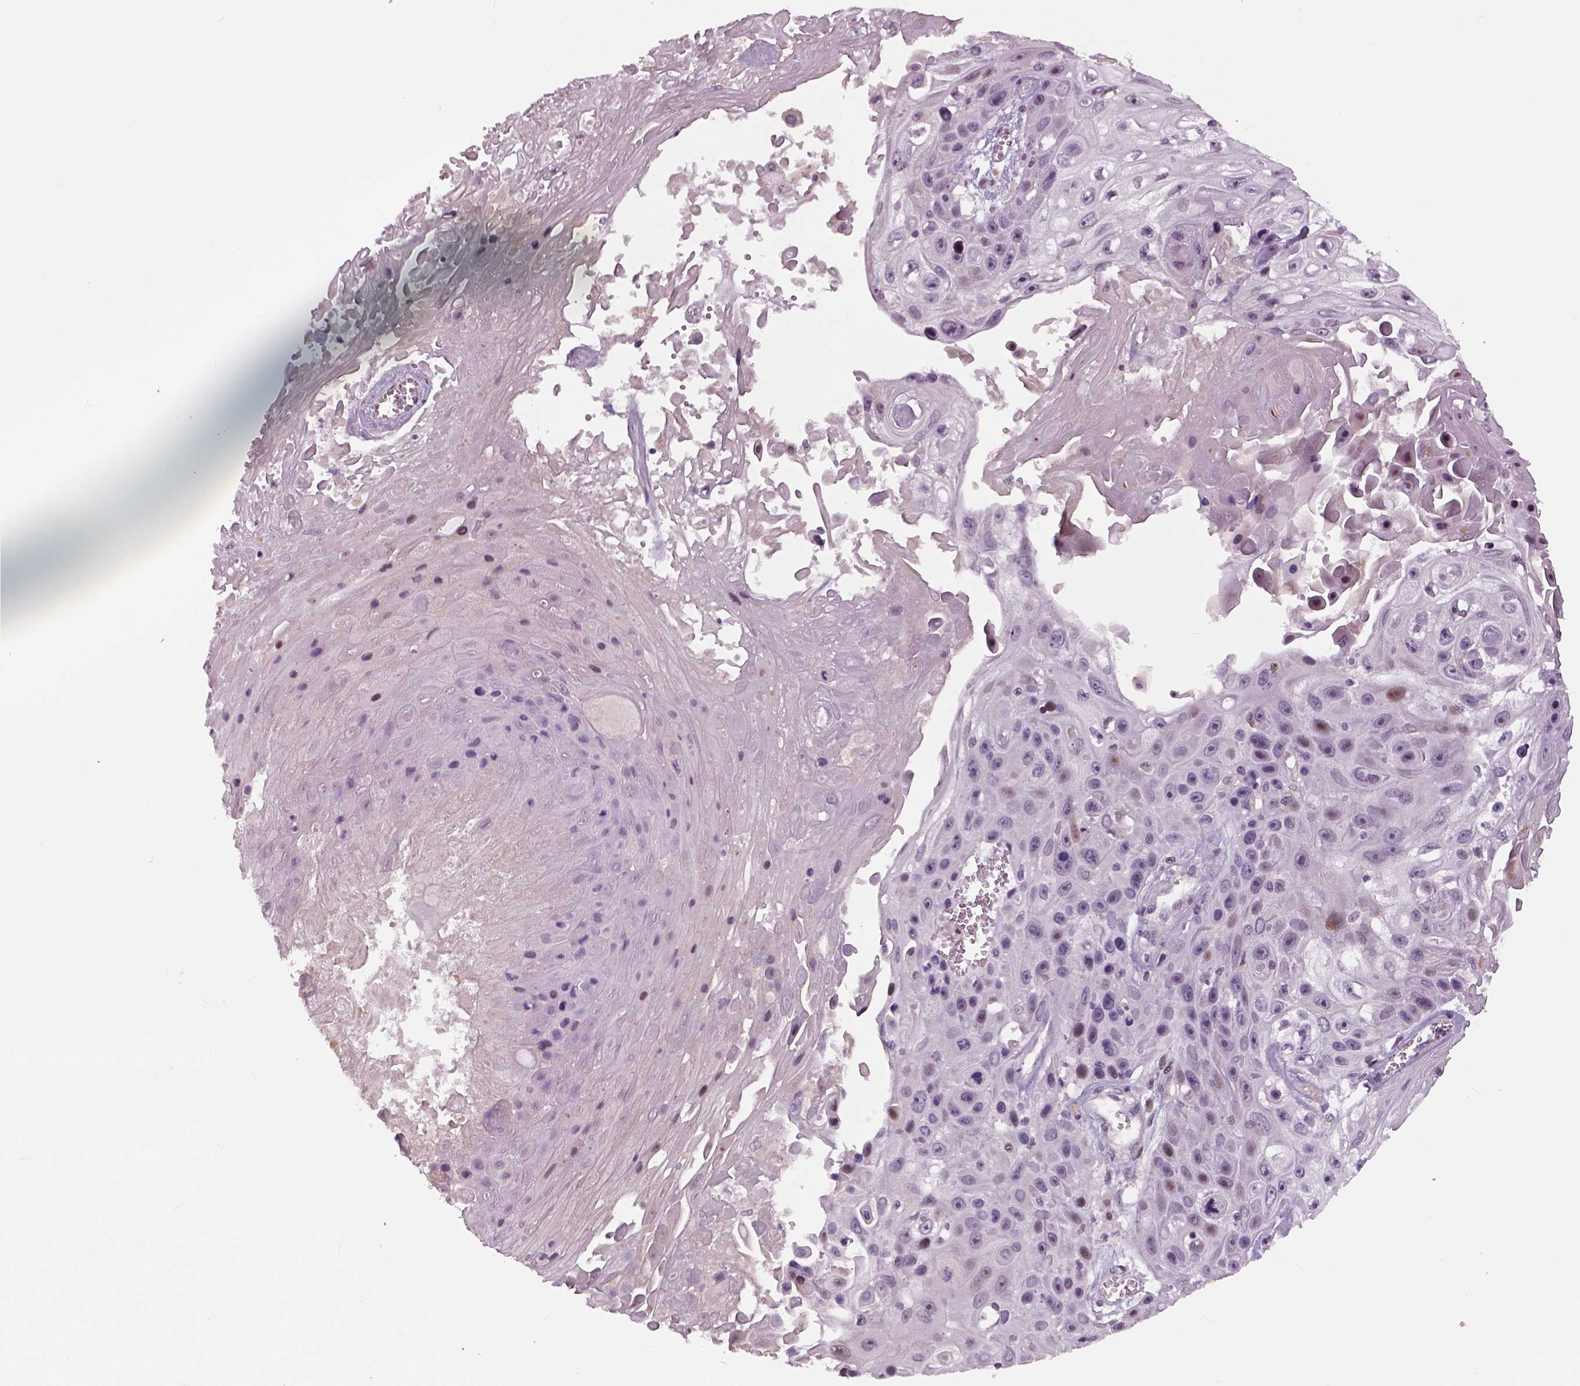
{"staining": {"intensity": "negative", "quantity": "none", "location": "none"}, "tissue": "skin cancer", "cell_type": "Tumor cells", "image_type": "cancer", "snomed": [{"axis": "morphology", "description": "Squamous cell carcinoma, NOS"}, {"axis": "topography", "description": "Skin"}], "caption": "Skin cancer (squamous cell carcinoma) stained for a protein using immunohistochemistry (IHC) exhibits no staining tumor cells.", "gene": "NECAB1", "patient": {"sex": "male", "age": 82}}